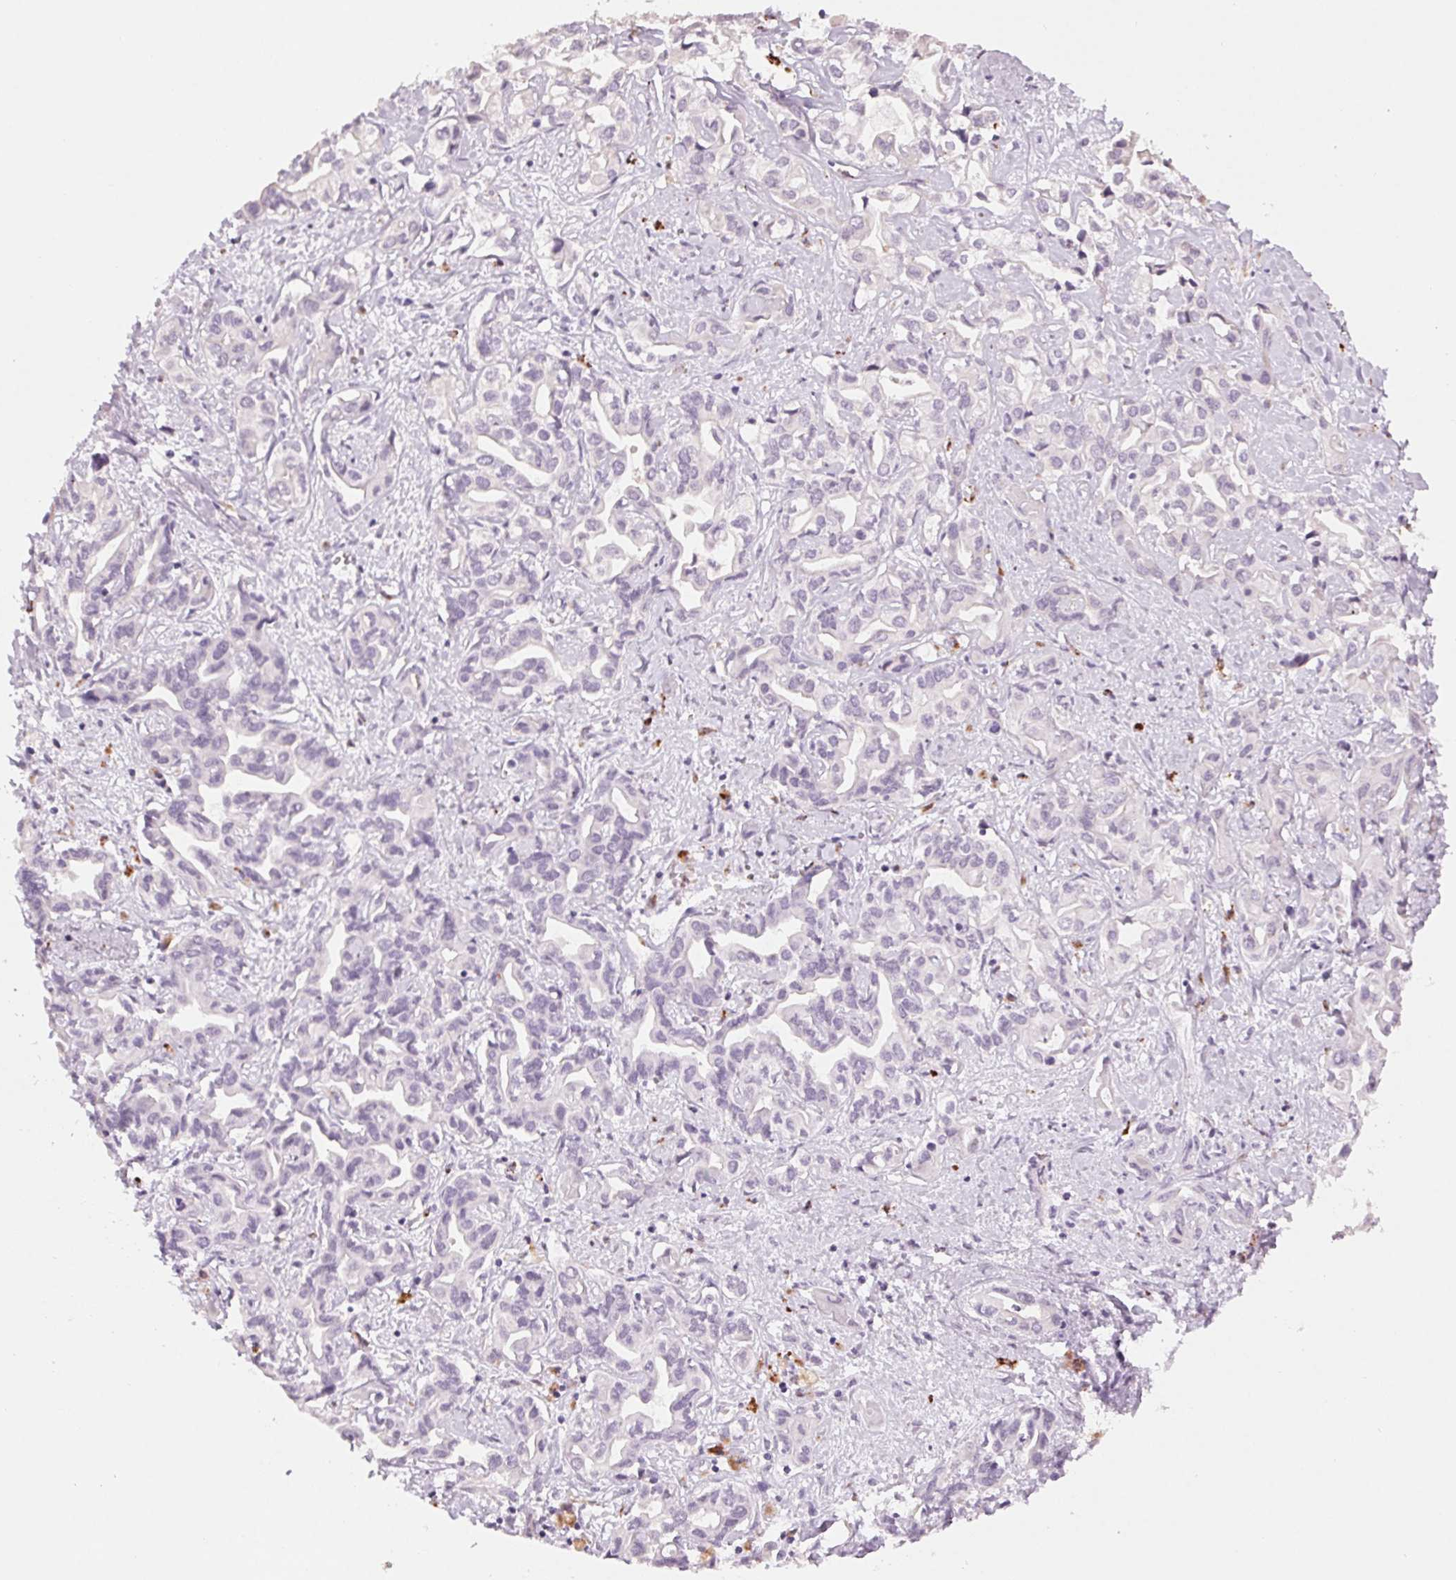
{"staining": {"intensity": "negative", "quantity": "none", "location": "none"}, "tissue": "liver cancer", "cell_type": "Tumor cells", "image_type": "cancer", "snomed": [{"axis": "morphology", "description": "Cholangiocarcinoma"}, {"axis": "topography", "description": "Liver"}], "caption": "Image shows no significant protein expression in tumor cells of liver cancer.", "gene": "MPO", "patient": {"sex": "female", "age": 64}}